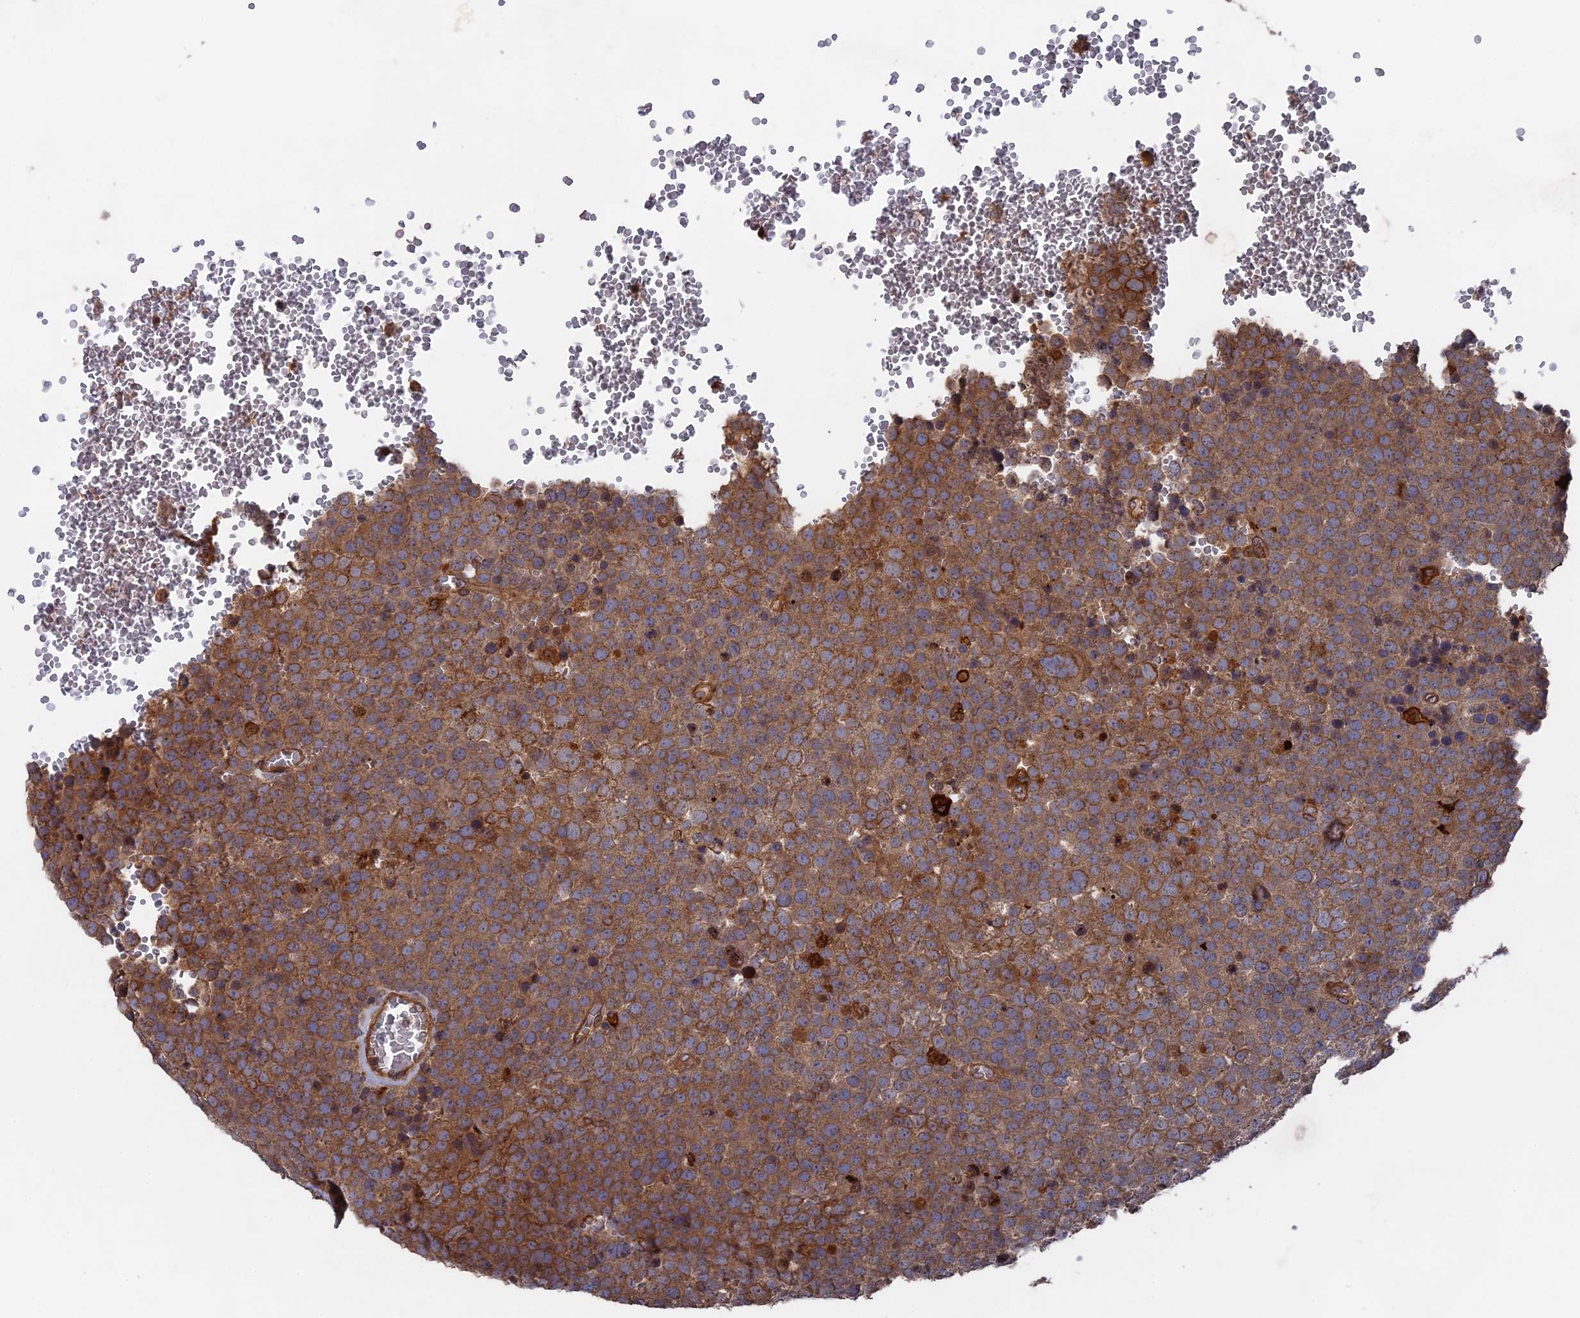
{"staining": {"intensity": "moderate", "quantity": ">75%", "location": "cytoplasmic/membranous"}, "tissue": "testis cancer", "cell_type": "Tumor cells", "image_type": "cancer", "snomed": [{"axis": "morphology", "description": "Seminoma, NOS"}, {"axis": "topography", "description": "Testis"}], "caption": "Moderate cytoplasmic/membranous staining for a protein is appreciated in approximately >75% of tumor cells of seminoma (testis) using IHC.", "gene": "DEF8", "patient": {"sex": "male", "age": 71}}